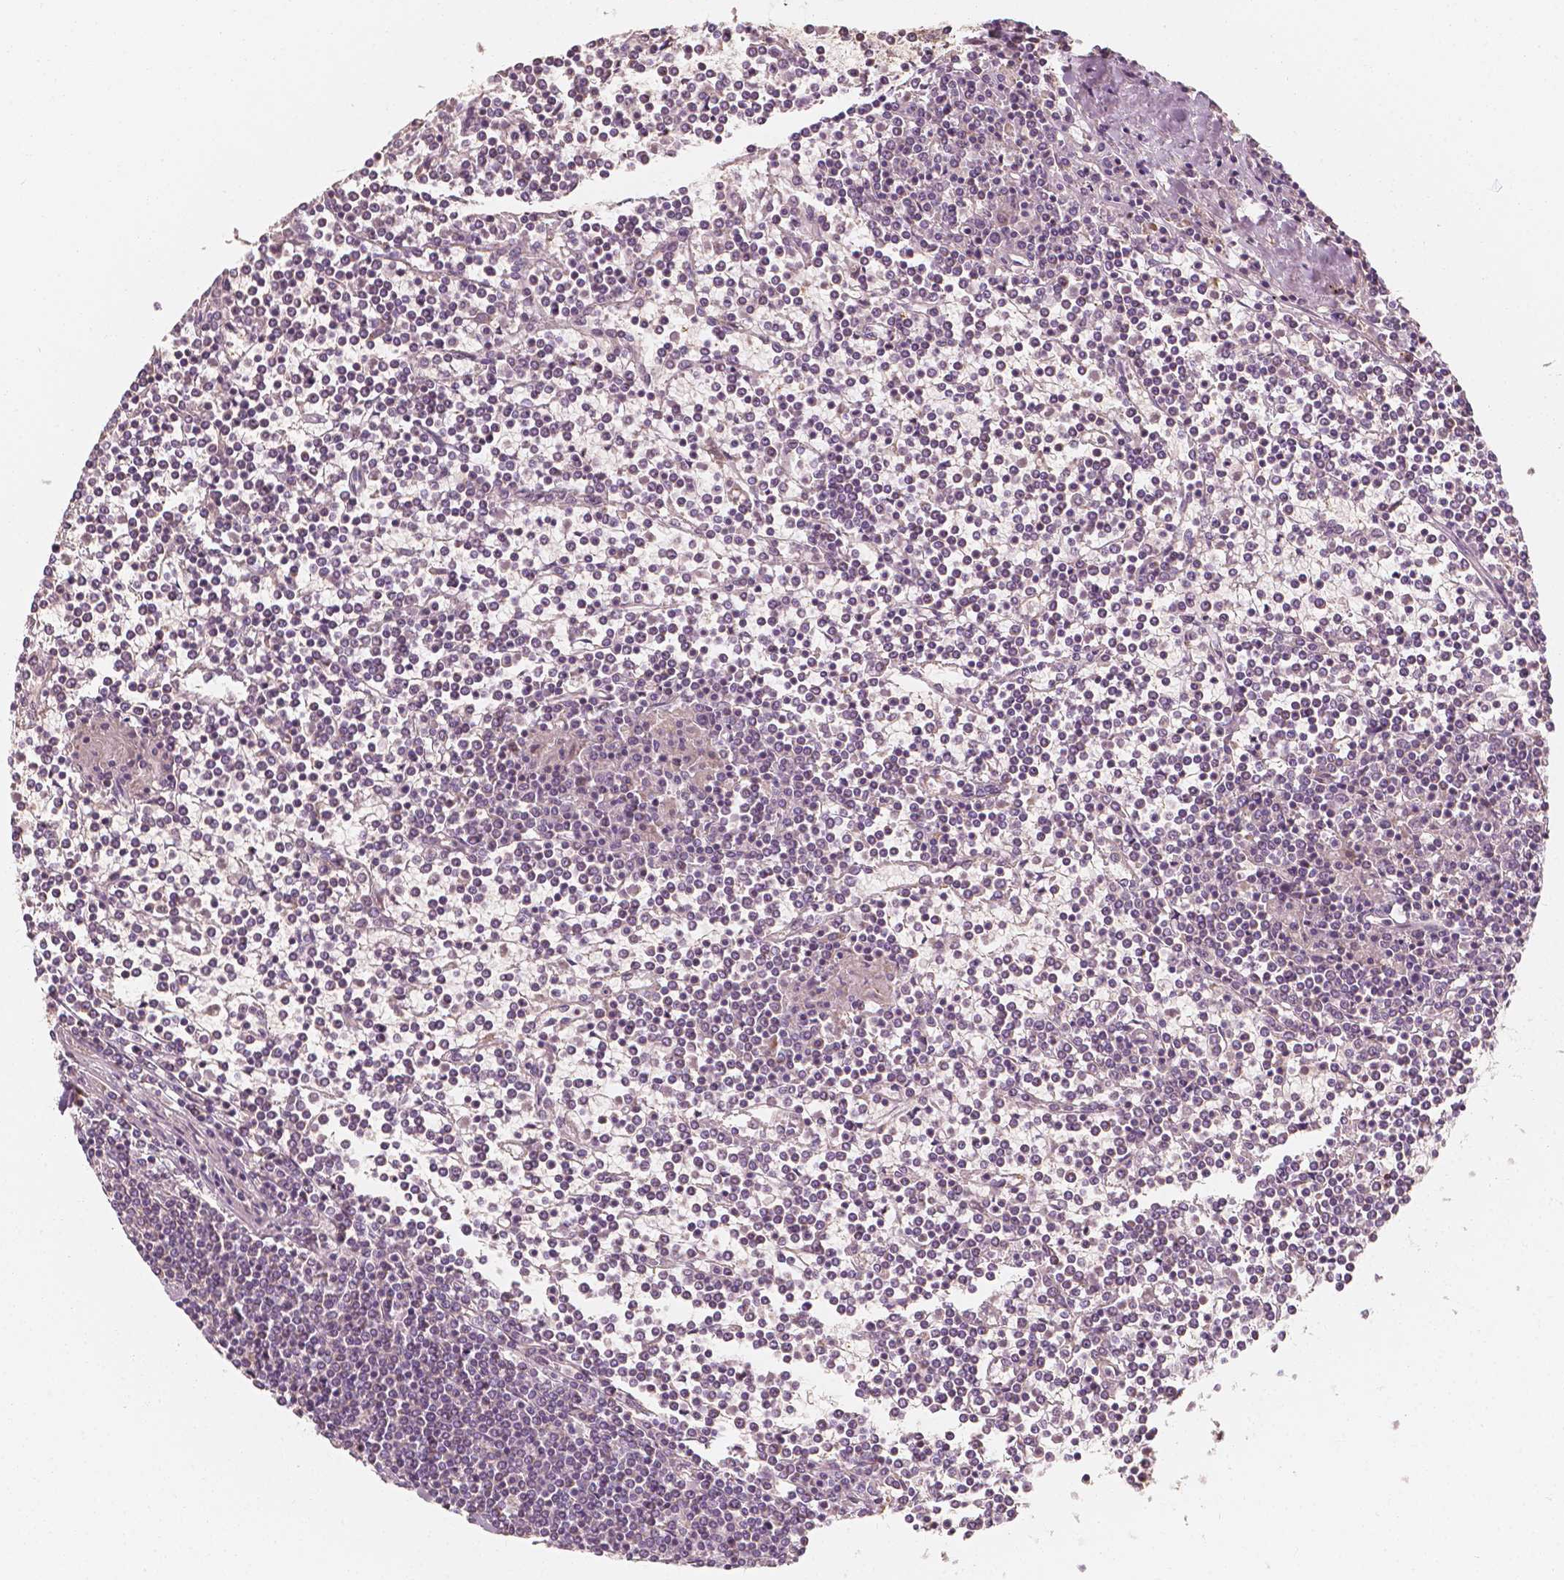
{"staining": {"intensity": "negative", "quantity": "none", "location": "none"}, "tissue": "lymphoma", "cell_type": "Tumor cells", "image_type": "cancer", "snomed": [{"axis": "morphology", "description": "Malignant lymphoma, non-Hodgkin's type, Low grade"}, {"axis": "topography", "description": "Spleen"}], "caption": "Human lymphoma stained for a protein using immunohistochemistry displays no staining in tumor cells.", "gene": "SHPK", "patient": {"sex": "female", "age": 19}}